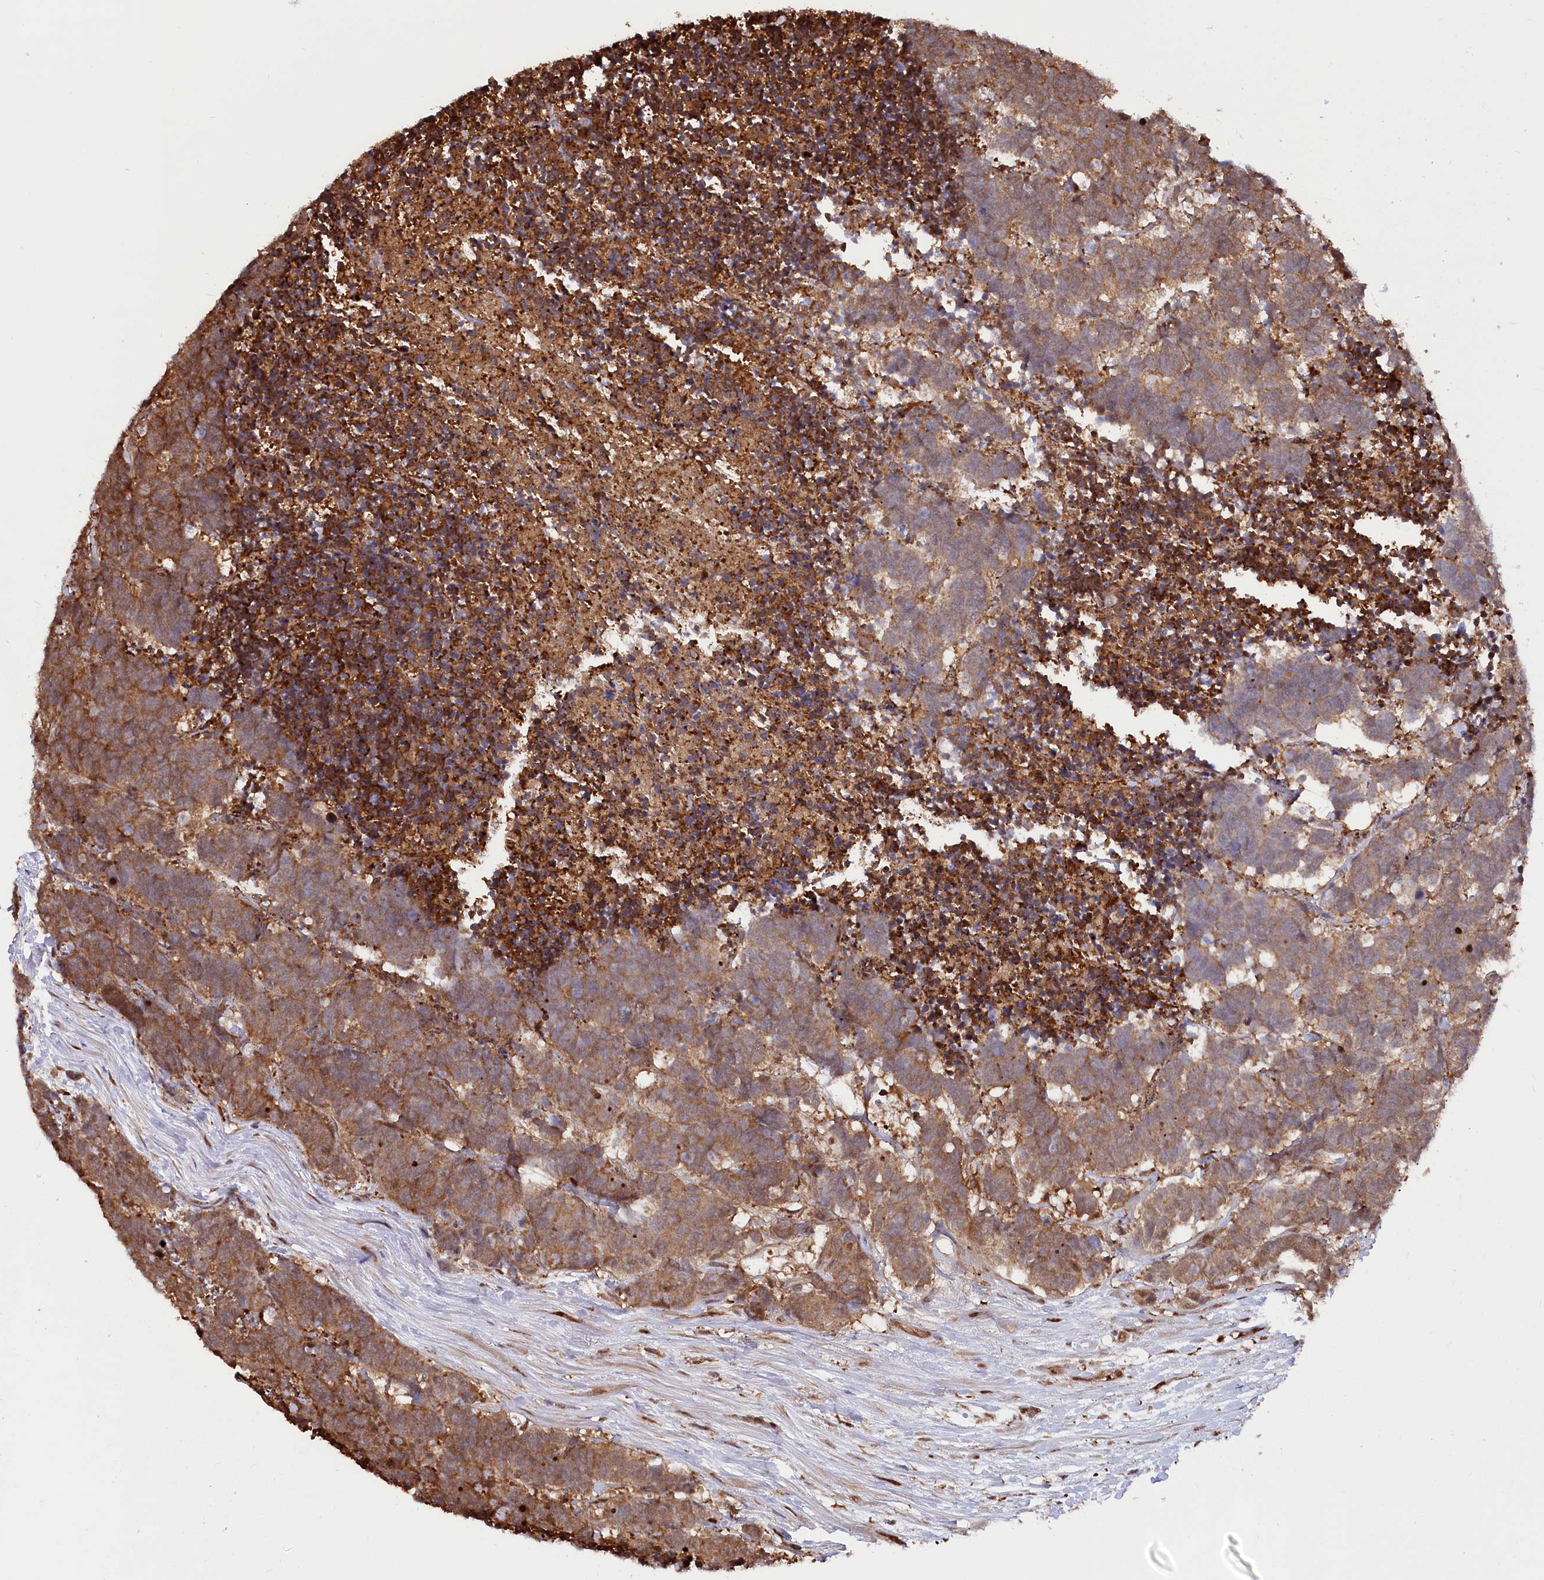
{"staining": {"intensity": "moderate", "quantity": ">75%", "location": "cytoplasmic/membranous"}, "tissue": "carcinoid", "cell_type": "Tumor cells", "image_type": "cancer", "snomed": [{"axis": "morphology", "description": "Carcinoma, NOS"}, {"axis": "morphology", "description": "Carcinoid, malignant, NOS"}, {"axis": "topography", "description": "Urinary bladder"}], "caption": "Protein positivity by immunohistochemistry displays moderate cytoplasmic/membranous staining in about >75% of tumor cells in carcinoid.", "gene": "PSMA1", "patient": {"sex": "male", "age": 57}}